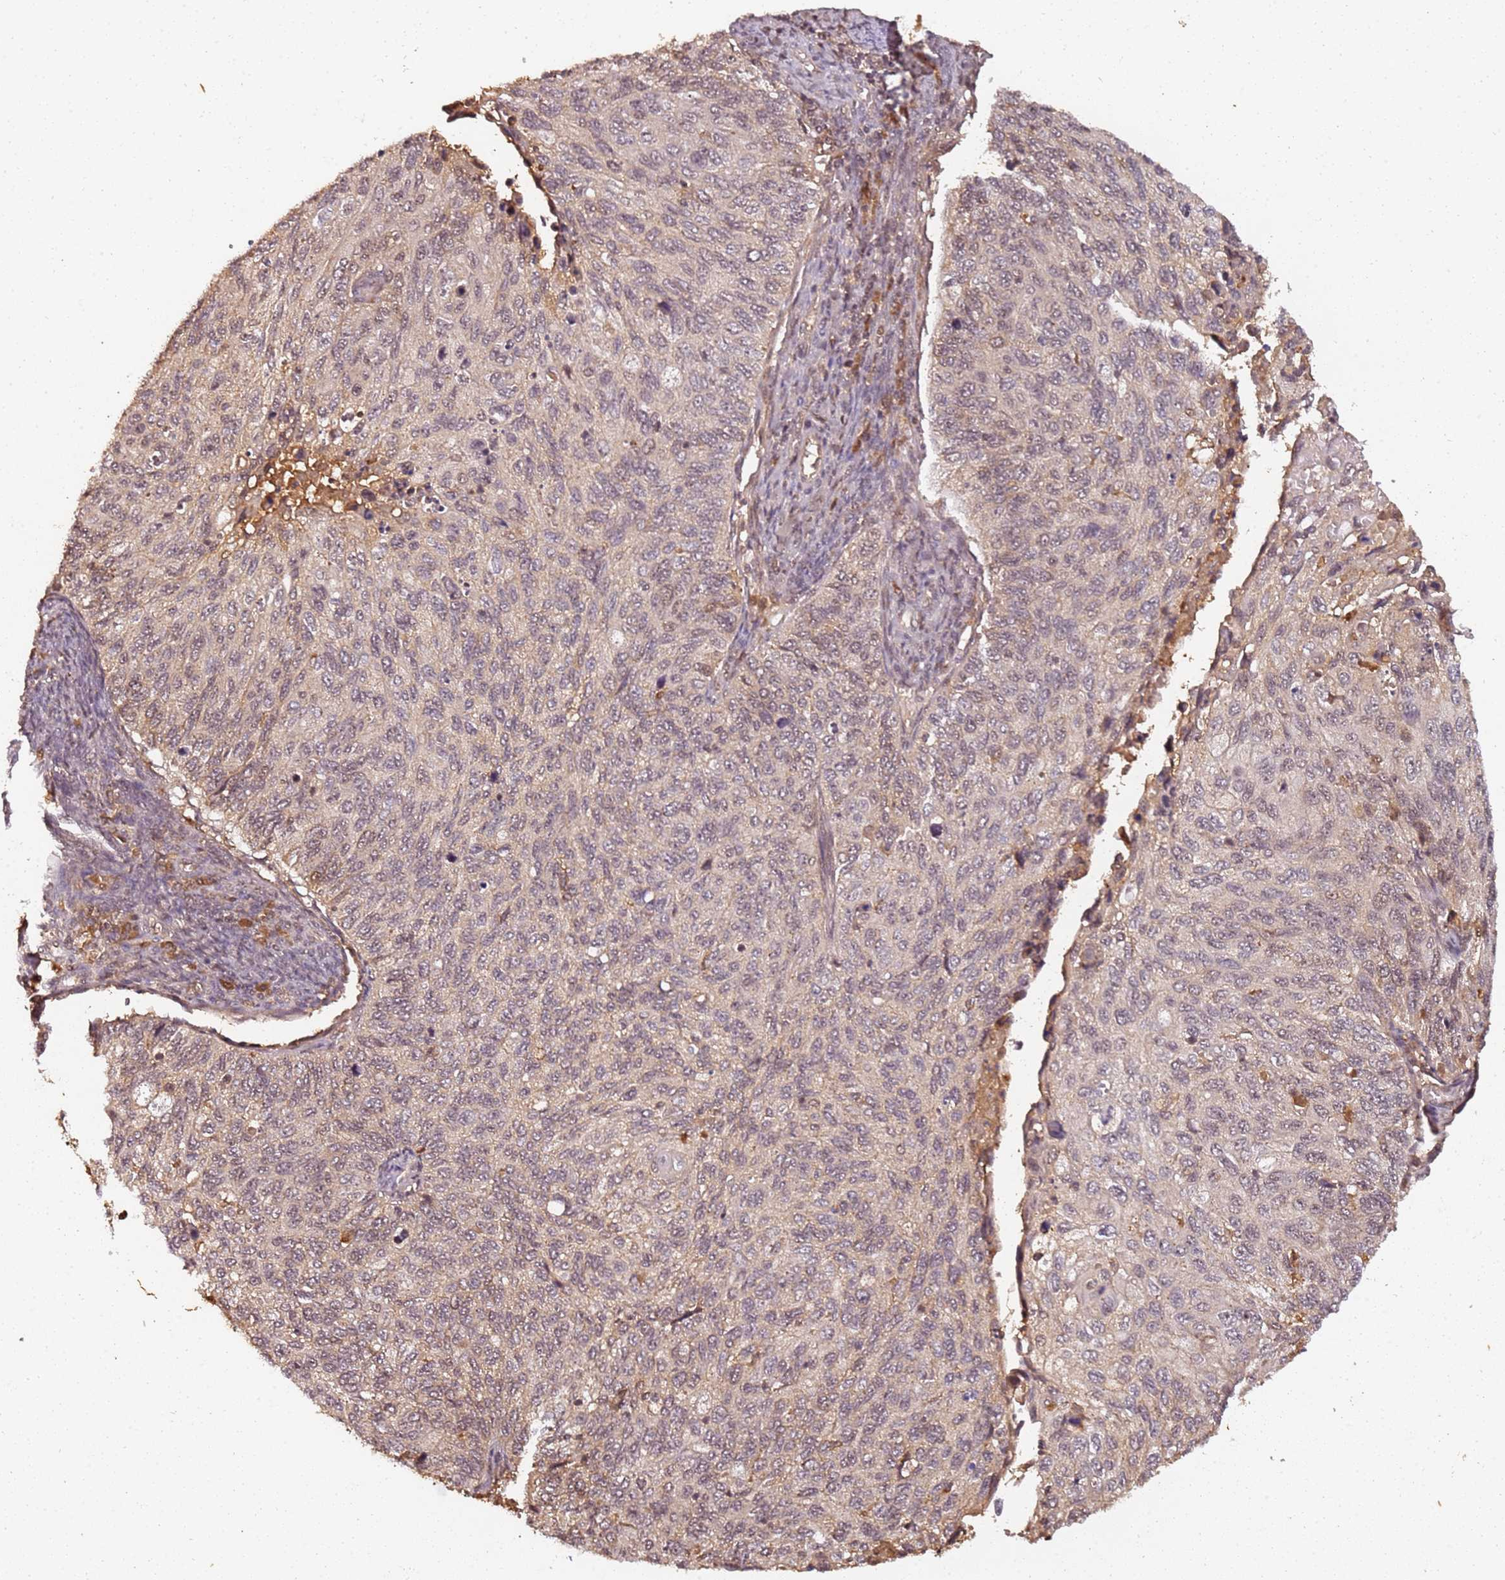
{"staining": {"intensity": "weak", "quantity": "<25%", "location": "nuclear"}, "tissue": "cervical cancer", "cell_type": "Tumor cells", "image_type": "cancer", "snomed": [{"axis": "morphology", "description": "Squamous cell carcinoma, NOS"}, {"axis": "topography", "description": "Cervix"}], "caption": "This is a micrograph of immunohistochemistry staining of cervical squamous cell carcinoma, which shows no positivity in tumor cells.", "gene": "COL1A2", "patient": {"sex": "female", "age": 70}}